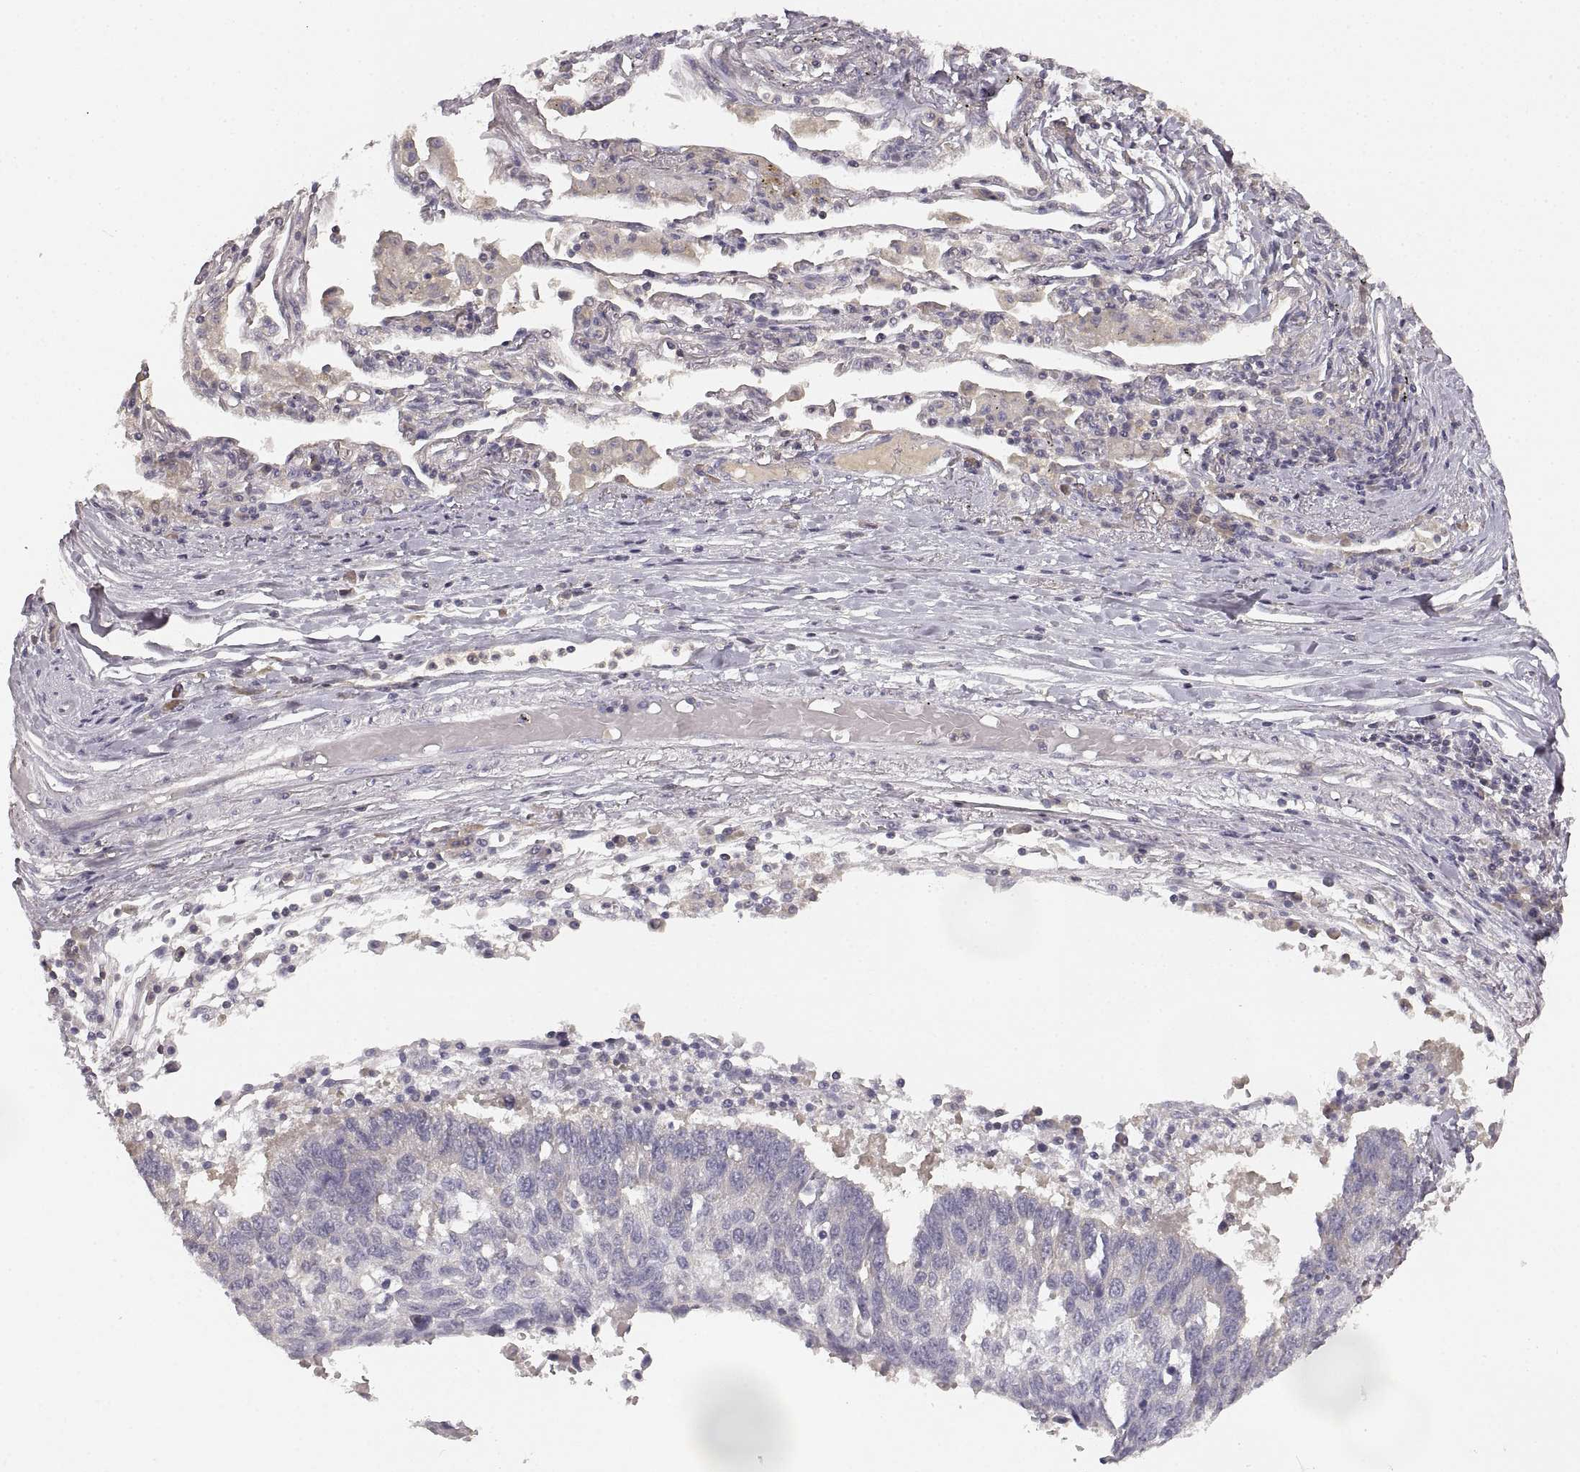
{"staining": {"intensity": "negative", "quantity": "none", "location": "none"}, "tissue": "lung cancer", "cell_type": "Tumor cells", "image_type": "cancer", "snomed": [{"axis": "morphology", "description": "Squamous cell carcinoma, NOS"}, {"axis": "topography", "description": "Lung"}], "caption": "DAB (3,3'-diaminobenzidine) immunohistochemical staining of human squamous cell carcinoma (lung) demonstrates no significant expression in tumor cells. (DAB (3,3'-diaminobenzidine) immunohistochemistry with hematoxylin counter stain).", "gene": "RUNDC3A", "patient": {"sex": "male", "age": 73}}